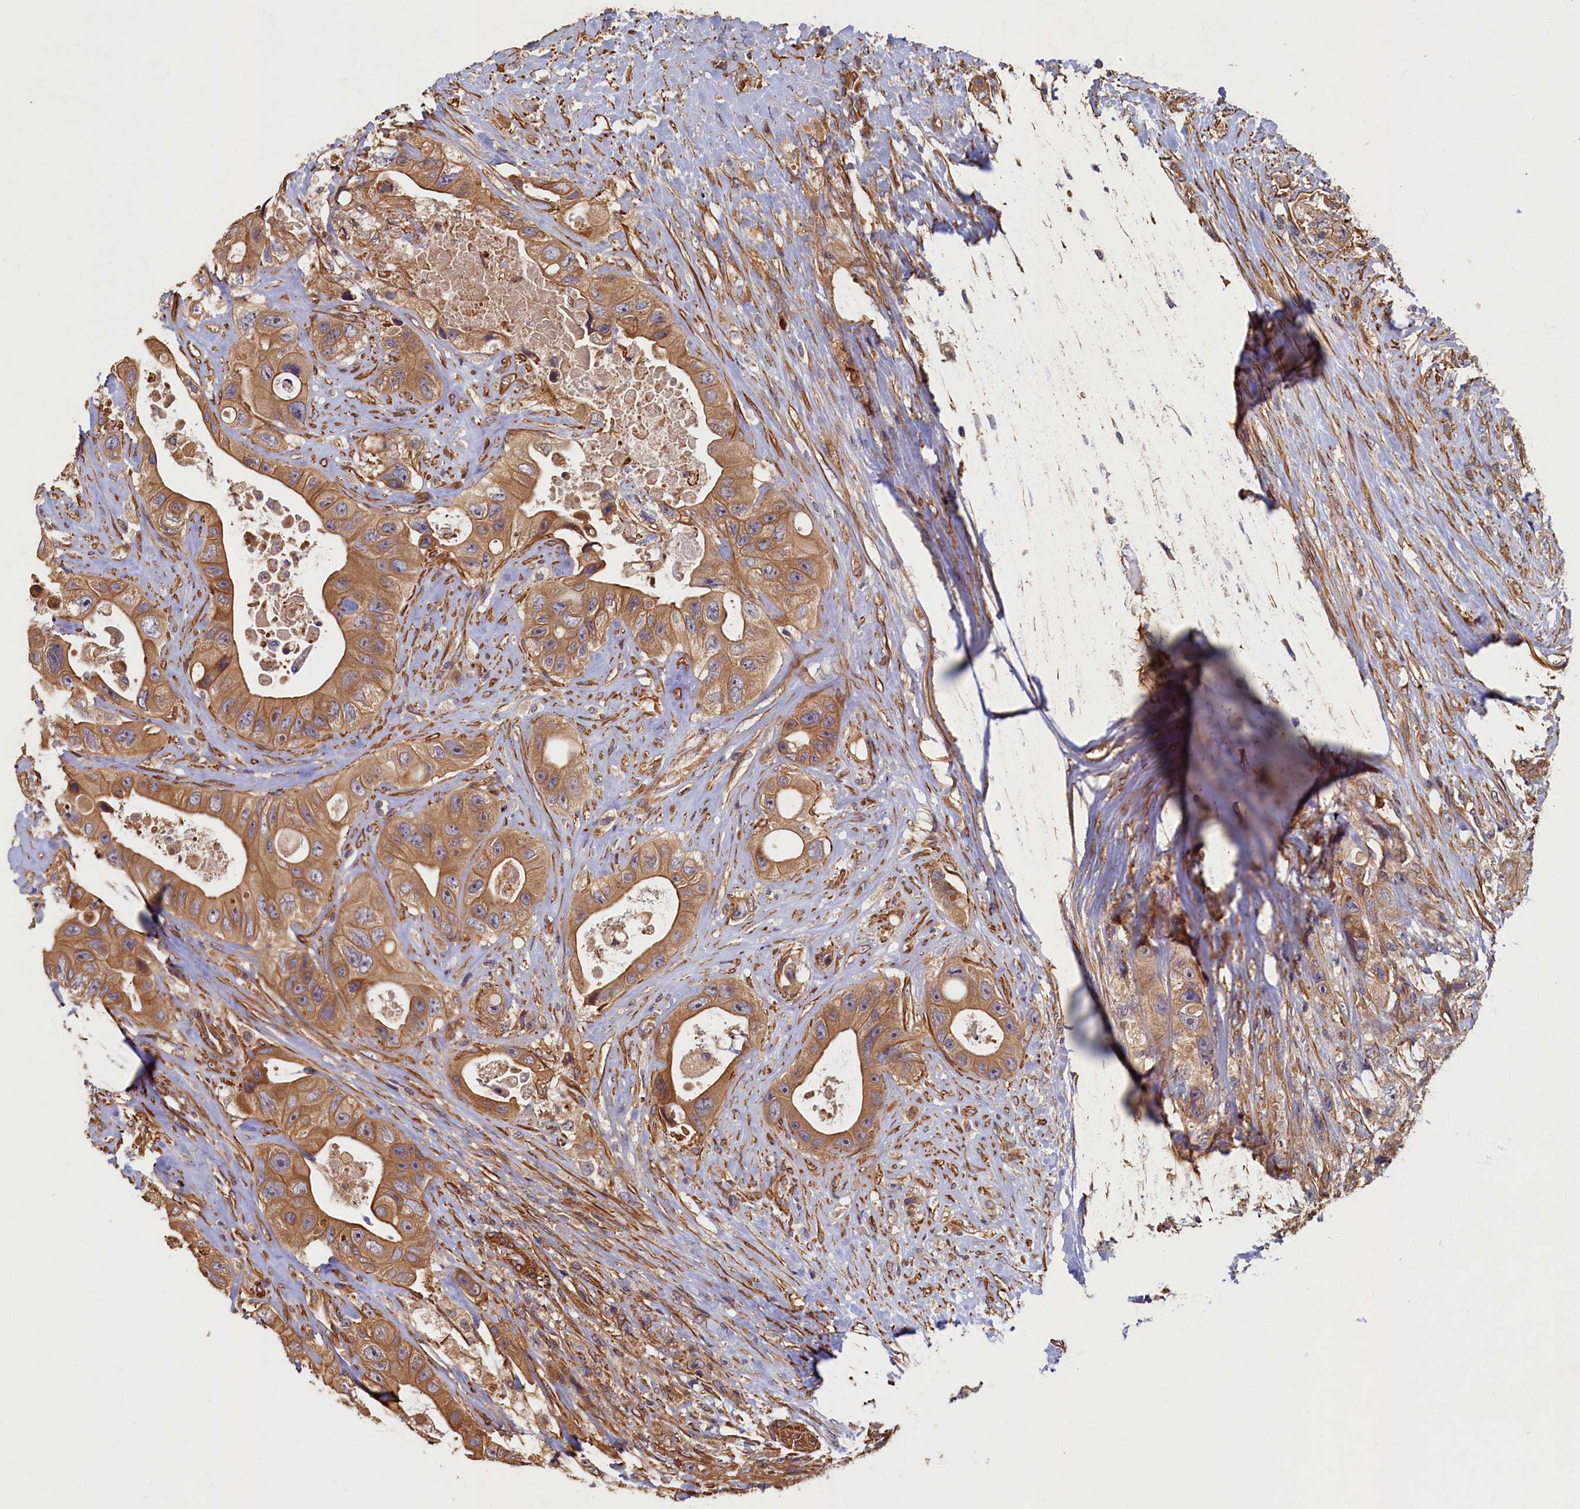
{"staining": {"intensity": "moderate", "quantity": ">75%", "location": "cytoplasmic/membranous"}, "tissue": "colorectal cancer", "cell_type": "Tumor cells", "image_type": "cancer", "snomed": [{"axis": "morphology", "description": "Adenocarcinoma, NOS"}, {"axis": "topography", "description": "Colon"}], "caption": "IHC staining of colorectal adenocarcinoma, which exhibits medium levels of moderate cytoplasmic/membranous expression in about >75% of tumor cells indicating moderate cytoplasmic/membranous protein expression. The staining was performed using DAB (3,3'-diaminobenzidine) (brown) for protein detection and nuclei were counterstained in hematoxylin (blue).", "gene": "CCDC102B", "patient": {"sex": "female", "age": 46}}